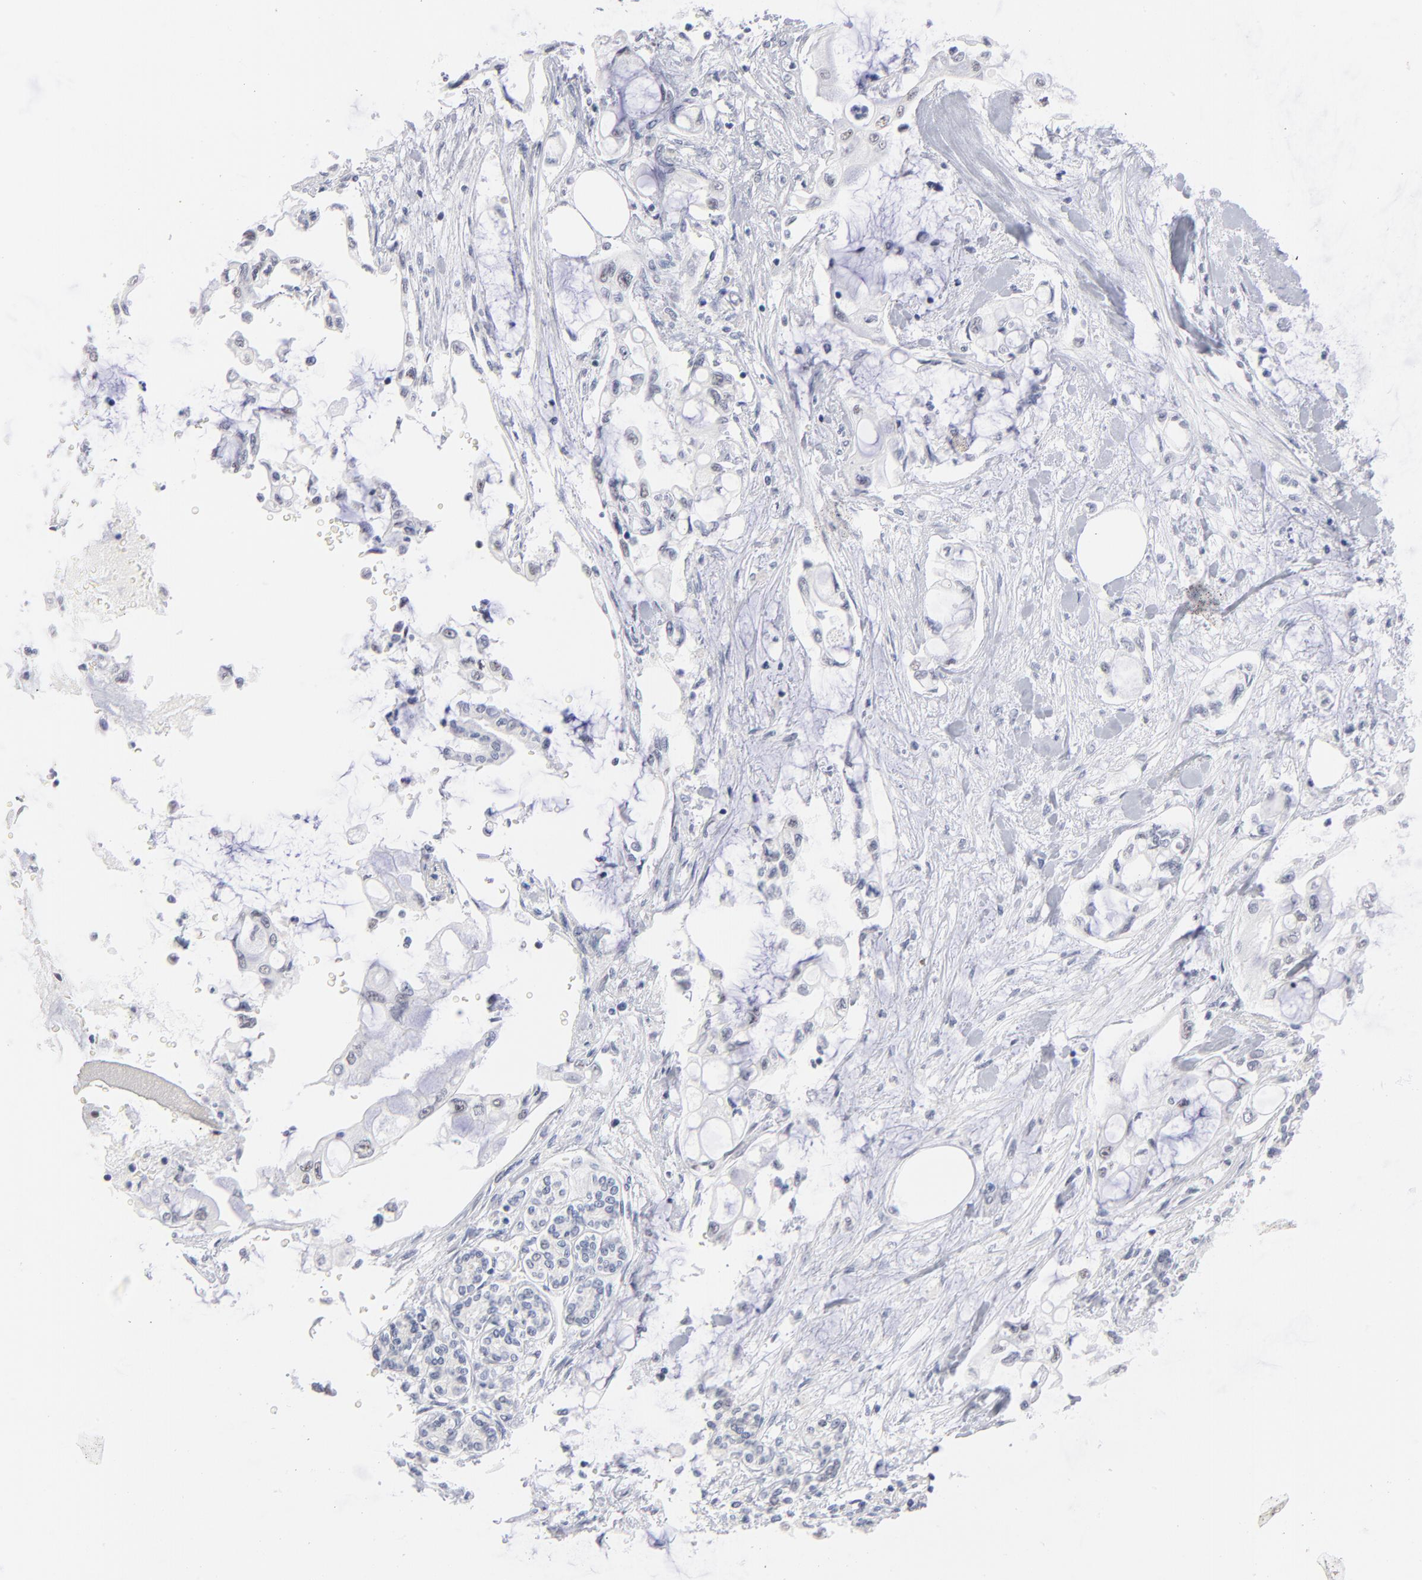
{"staining": {"intensity": "negative", "quantity": "none", "location": "none"}, "tissue": "pancreatic cancer", "cell_type": "Tumor cells", "image_type": "cancer", "snomed": [{"axis": "morphology", "description": "Adenocarcinoma, NOS"}, {"axis": "topography", "description": "Pancreas"}], "caption": "Immunohistochemistry (IHC) of pancreatic adenocarcinoma demonstrates no expression in tumor cells.", "gene": "KHNYN", "patient": {"sex": "female", "age": 70}}